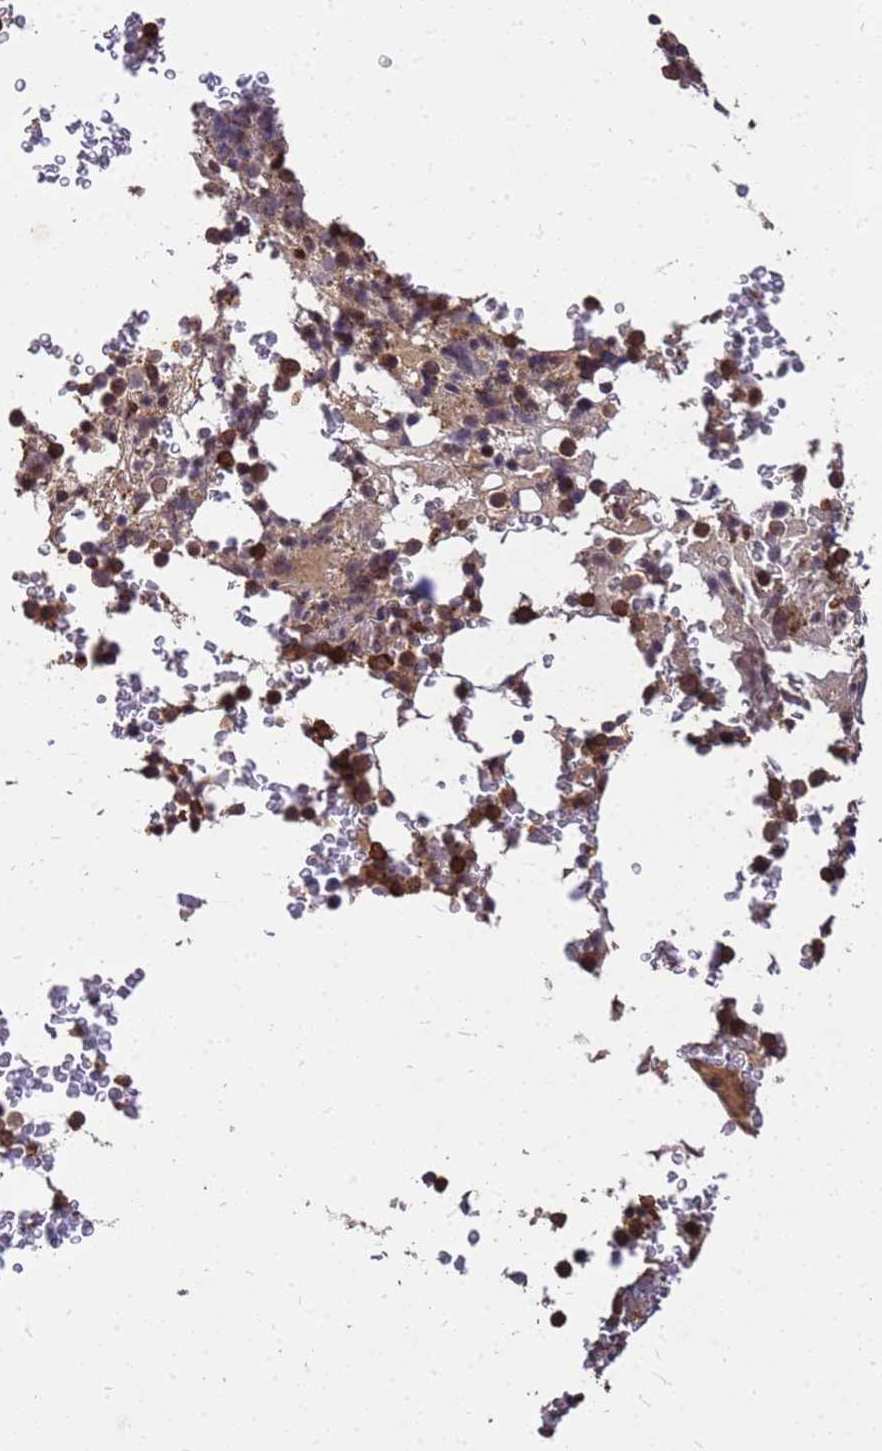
{"staining": {"intensity": "strong", "quantity": ">75%", "location": "cytoplasmic/membranous"}, "tissue": "bone marrow", "cell_type": "Hematopoietic cells", "image_type": "normal", "snomed": [{"axis": "morphology", "description": "Normal tissue, NOS"}, {"axis": "topography", "description": "Bone marrow"}], "caption": "Bone marrow stained with IHC exhibits strong cytoplasmic/membranous staining in about >75% of hematopoietic cells.", "gene": "ZNF618", "patient": {"sex": "male", "age": 58}}